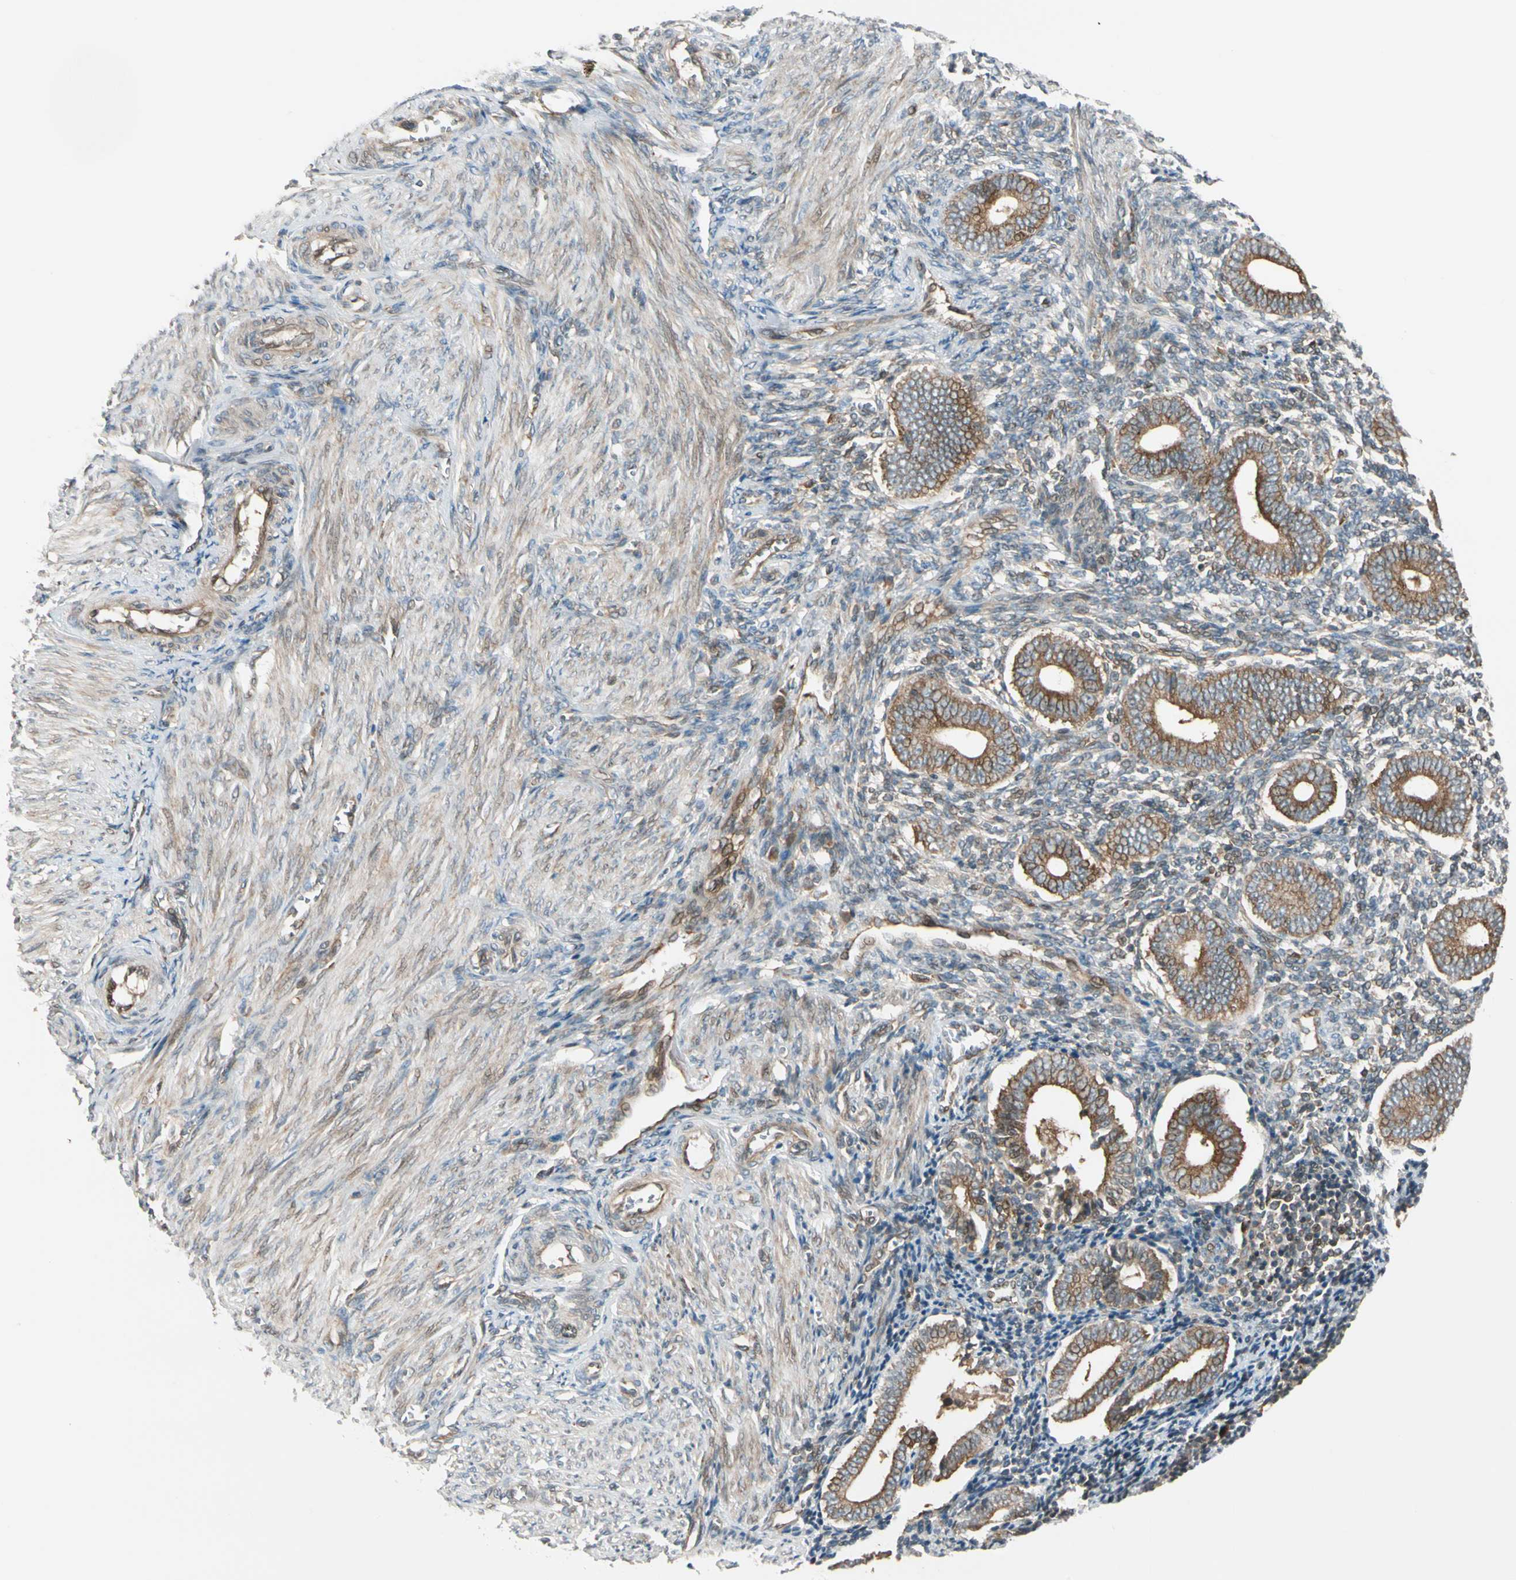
{"staining": {"intensity": "moderate", "quantity": "<25%", "location": "cytoplasmic/membranous"}, "tissue": "endometrium", "cell_type": "Cells in endometrial stroma", "image_type": "normal", "snomed": [{"axis": "morphology", "description": "Normal tissue, NOS"}, {"axis": "topography", "description": "Uterus"}, {"axis": "topography", "description": "Endometrium"}], "caption": "About <25% of cells in endometrial stroma in benign human endometrium reveal moderate cytoplasmic/membranous protein positivity as visualized by brown immunohistochemical staining.", "gene": "TRIO", "patient": {"sex": "female", "age": 33}}